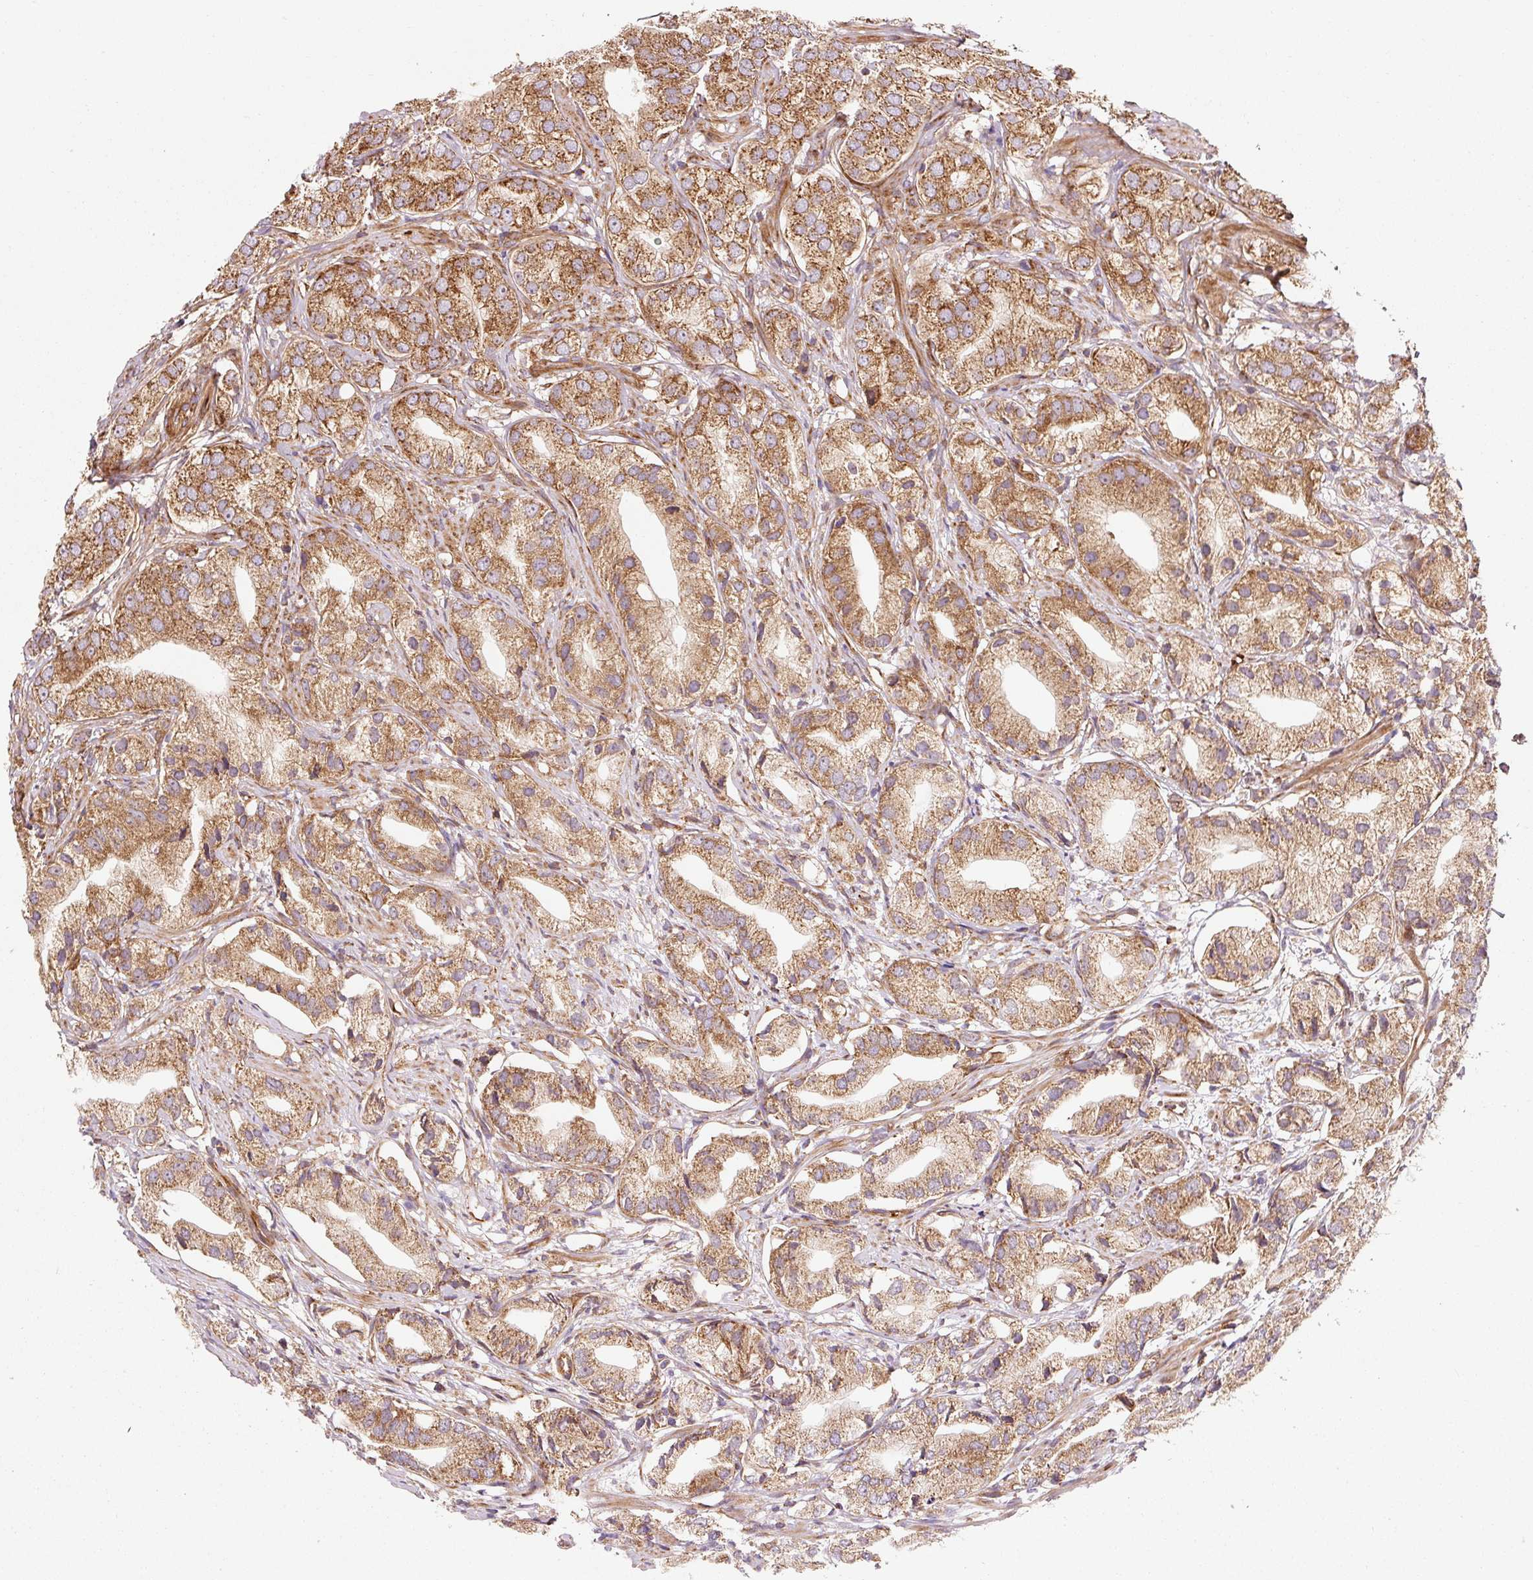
{"staining": {"intensity": "moderate", "quantity": ">75%", "location": "cytoplasmic/membranous"}, "tissue": "prostate cancer", "cell_type": "Tumor cells", "image_type": "cancer", "snomed": [{"axis": "morphology", "description": "Adenocarcinoma, High grade"}, {"axis": "topography", "description": "Prostate"}], "caption": "Prostate cancer (high-grade adenocarcinoma) stained for a protein demonstrates moderate cytoplasmic/membranous positivity in tumor cells.", "gene": "ISCU", "patient": {"sex": "male", "age": 82}}